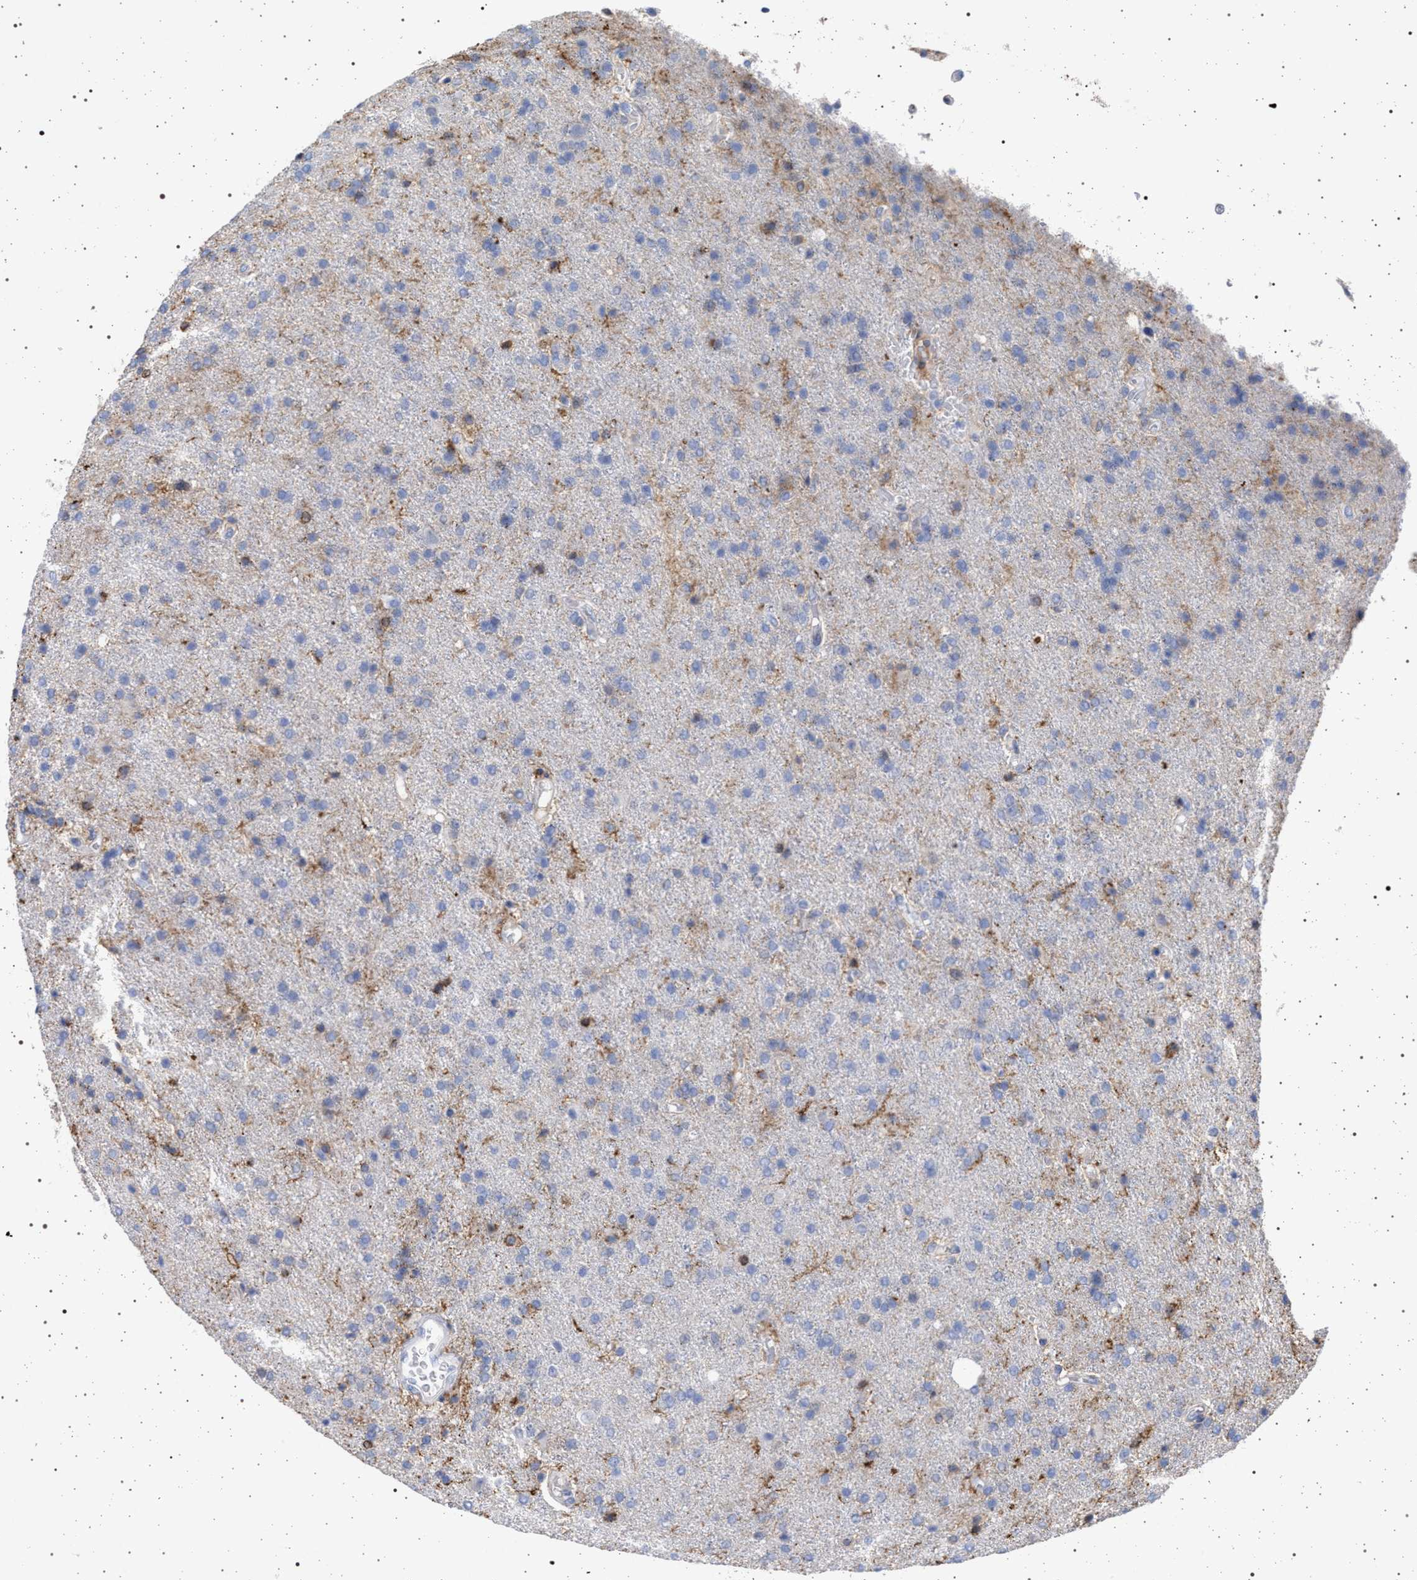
{"staining": {"intensity": "weak", "quantity": "<25%", "location": "cytoplasmic/membranous"}, "tissue": "glioma", "cell_type": "Tumor cells", "image_type": "cancer", "snomed": [{"axis": "morphology", "description": "Glioma, malignant, High grade"}, {"axis": "topography", "description": "Brain"}], "caption": "A micrograph of human high-grade glioma (malignant) is negative for staining in tumor cells.", "gene": "PLG", "patient": {"sex": "male", "age": 72}}